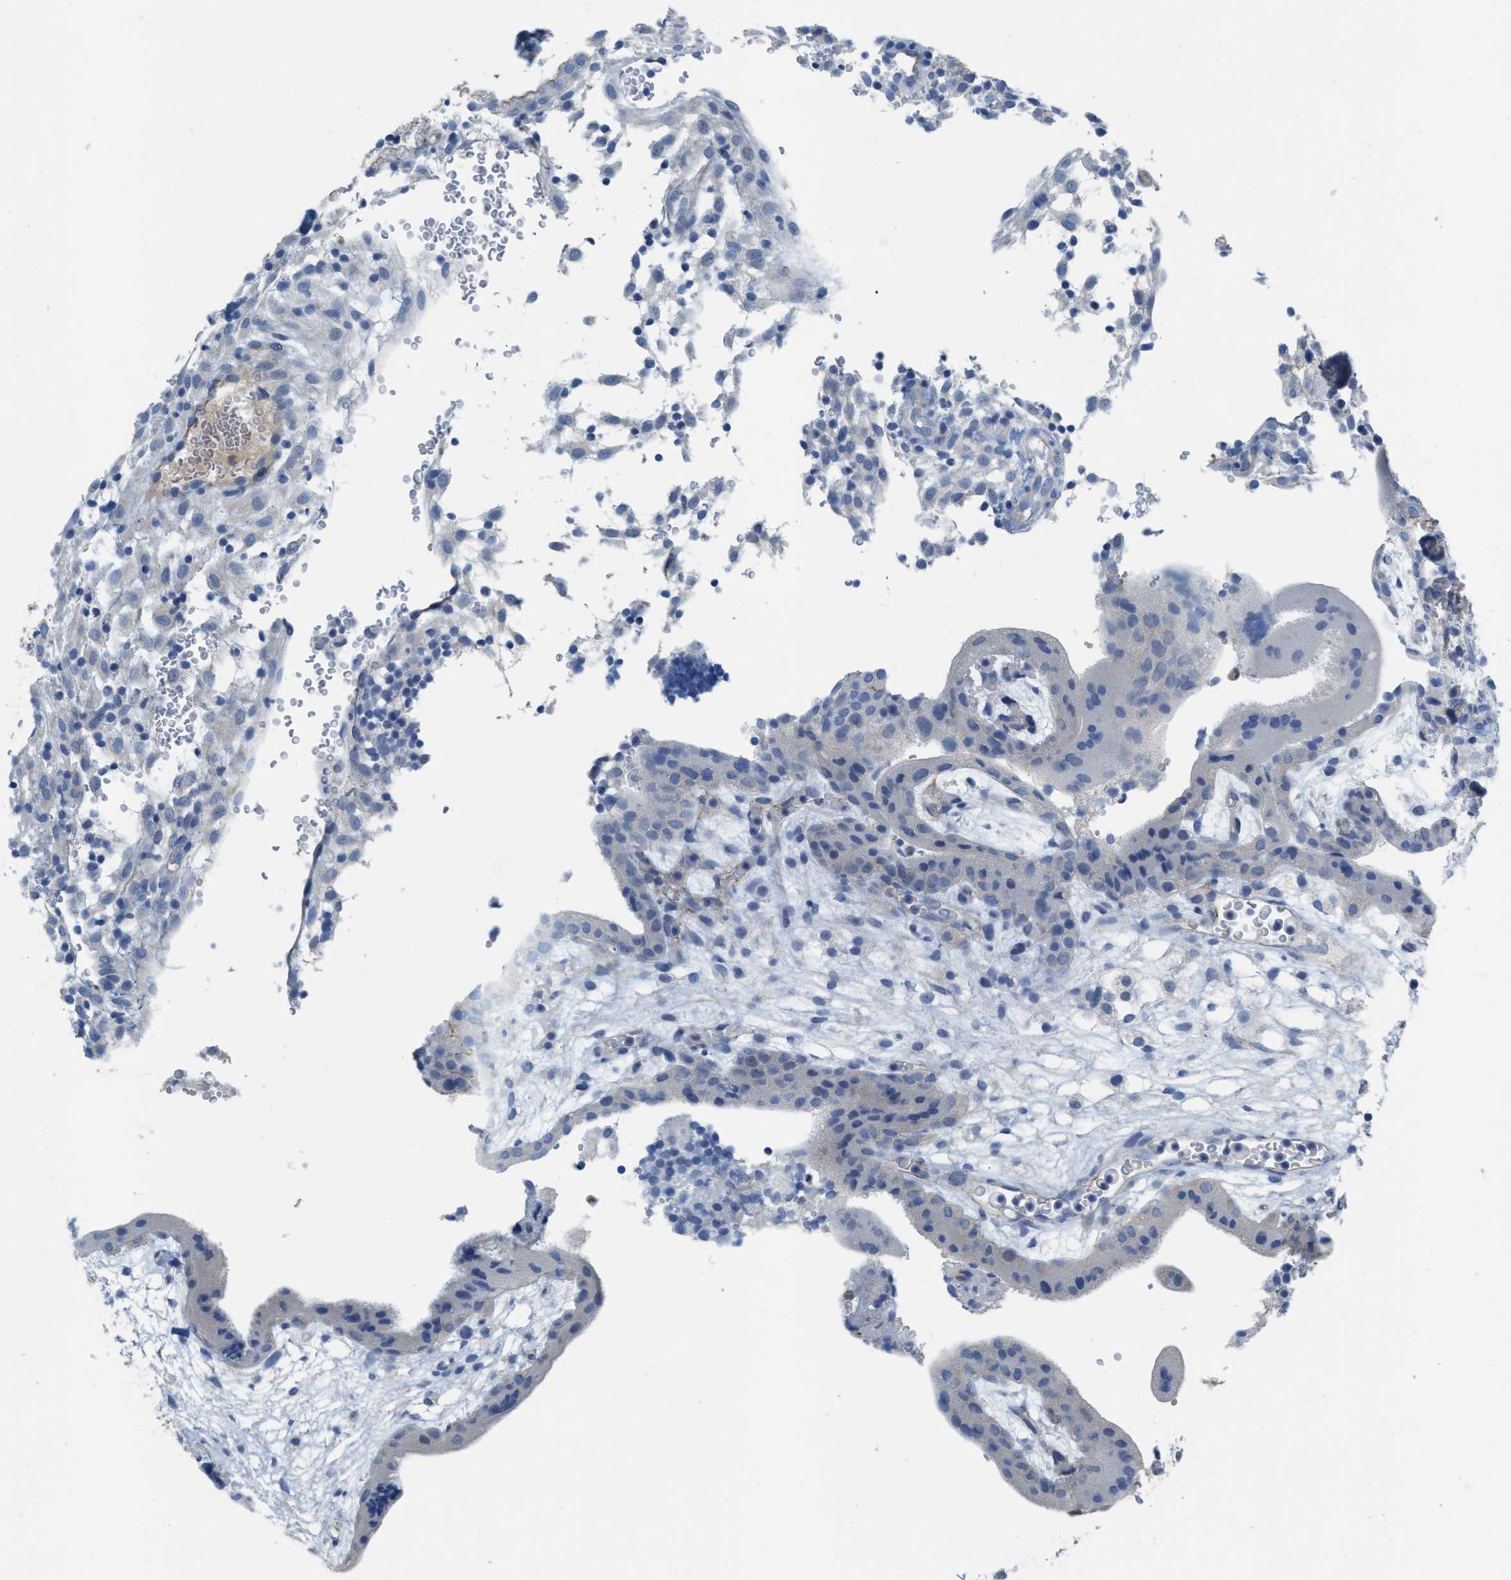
{"staining": {"intensity": "negative", "quantity": "none", "location": "none"}, "tissue": "placenta", "cell_type": "Decidual cells", "image_type": "normal", "snomed": [{"axis": "morphology", "description": "Normal tissue, NOS"}, {"axis": "topography", "description": "Placenta"}], "caption": "Human placenta stained for a protein using immunohistochemistry (IHC) displays no positivity in decidual cells.", "gene": "CRB3", "patient": {"sex": "female", "age": 18}}